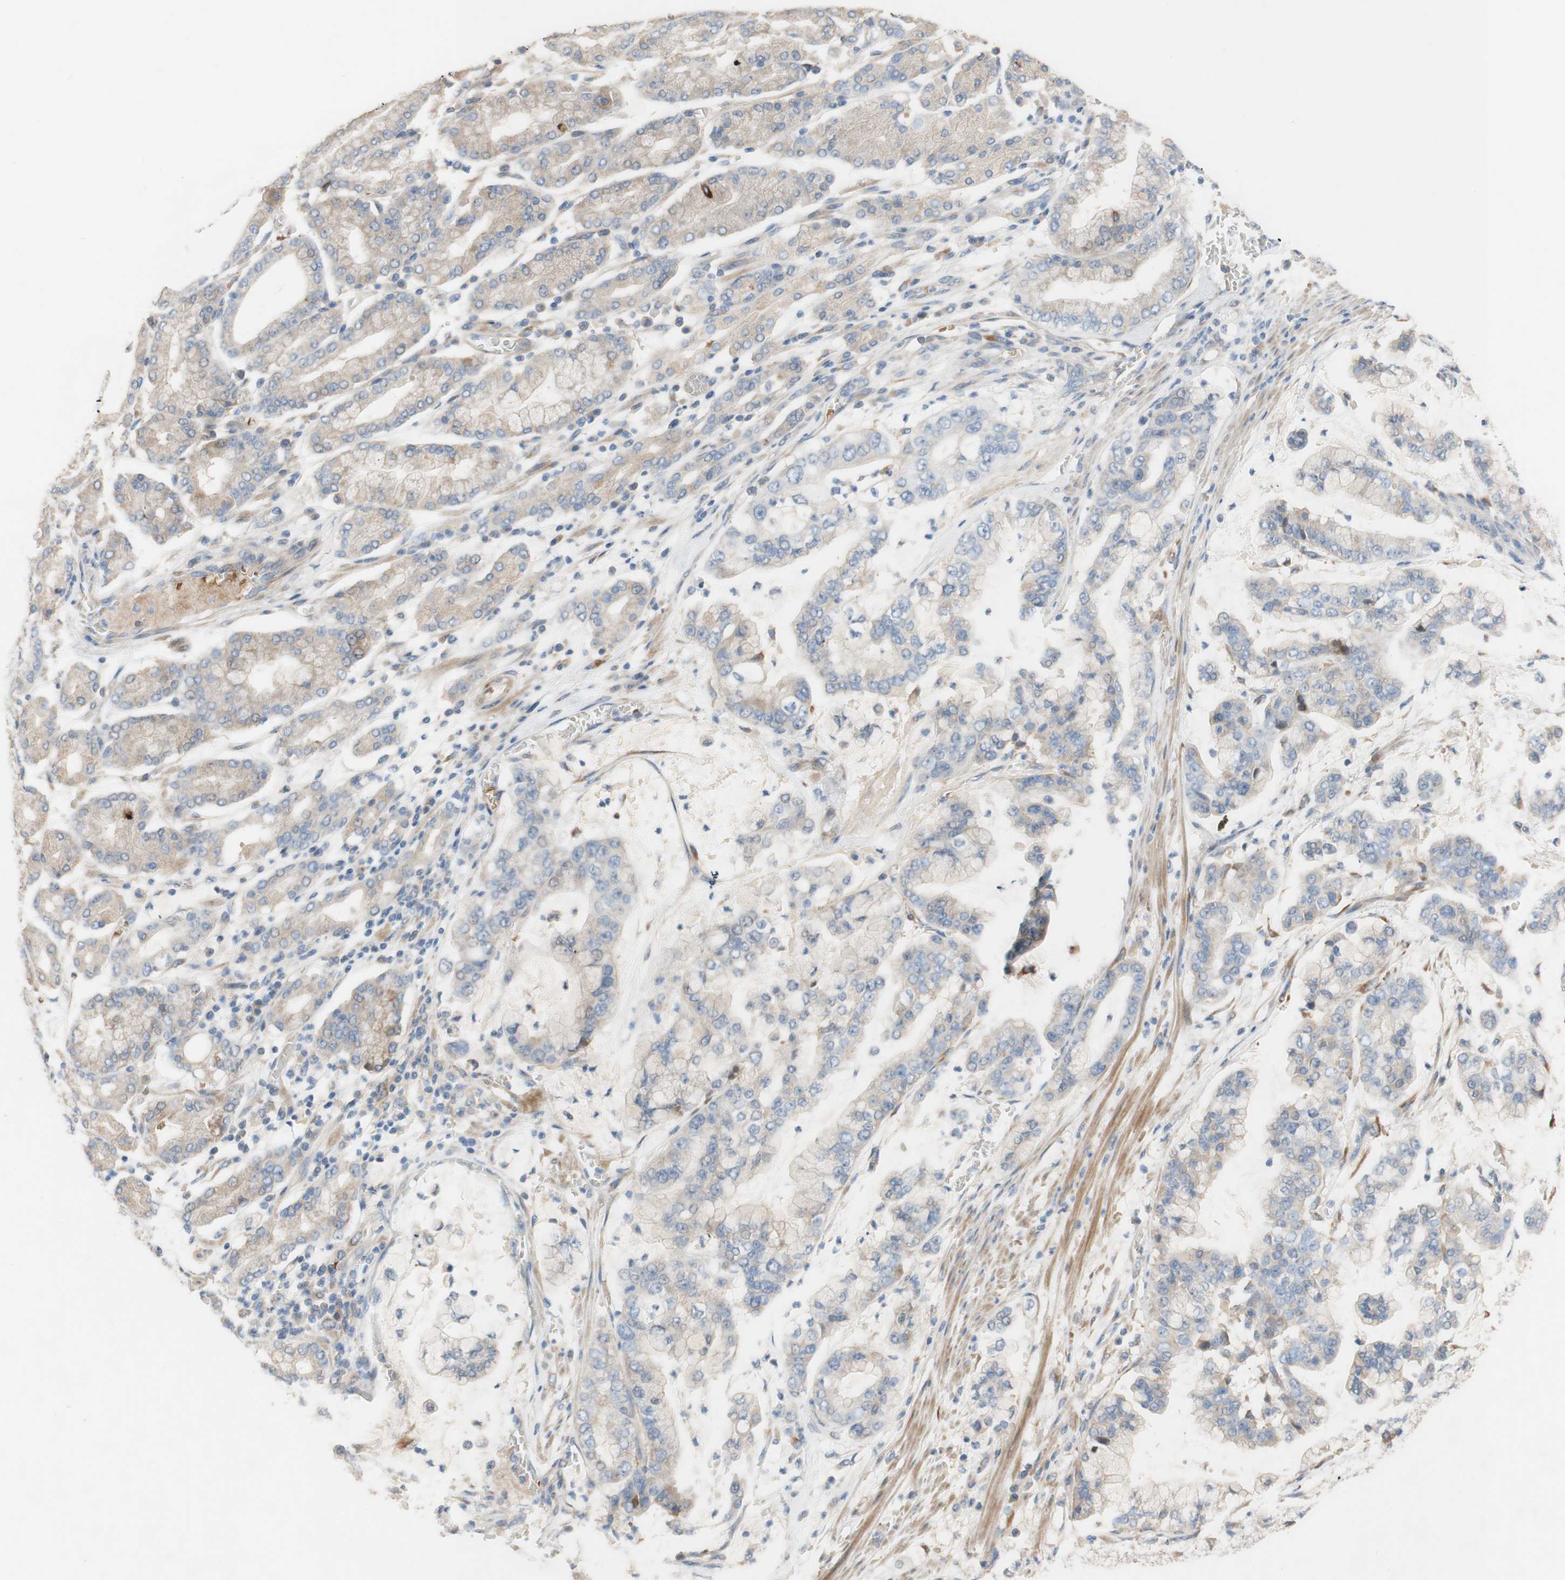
{"staining": {"intensity": "moderate", "quantity": "<25%", "location": "cytoplasmic/membranous"}, "tissue": "stomach cancer", "cell_type": "Tumor cells", "image_type": "cancer", "snomed": [{"axis": "morphology", "description": "Normal tissue, NOS"}, {"axis": "morphology", "description": "Adenocarcinoma, NOS"}, {"axis": "topography", "description": "Stomach, upper"}, {"axis": "topography", "description": "Stomach"}], "caption": "Stomach adenocarcinoma stained for a protein demonstrates moderate cytoplasmic/membranous positivity in tumor cells.", "gene": "DKK3", "patient": {"sex": "male", "age": 76}}